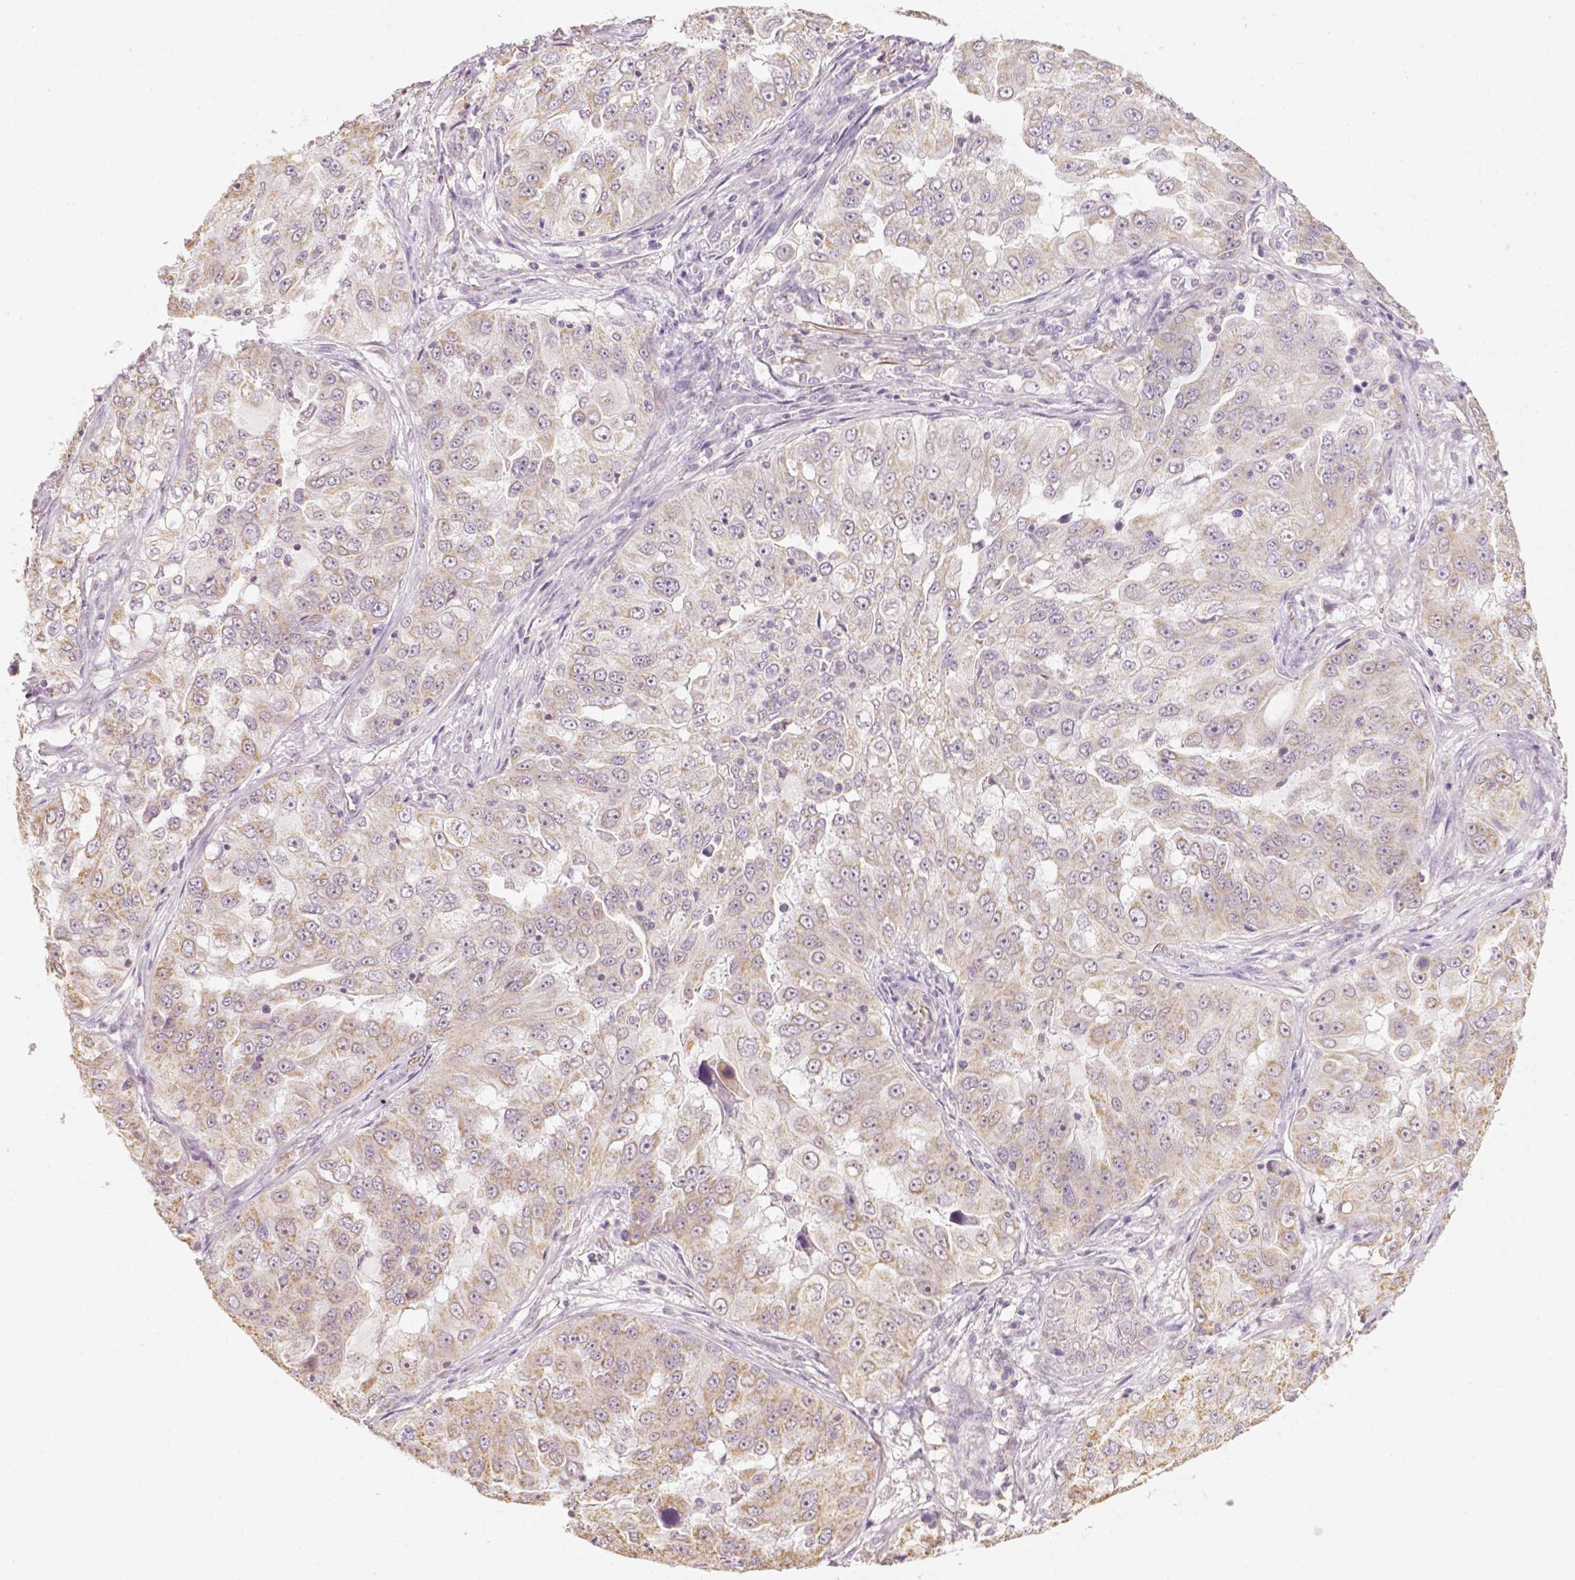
{"staining": {"intensity": "weak", "quantity": ">75%", "location": "cytoplasmic/membranous"}, "tissue": "lung cancer", "cell_type": "Tumor cells", "image_type": "cancer", "snomed": [{"axis": "morphology", "description": "Adenocarcinoma, NOS"}, {"axis": "topography", "description": "Lung"}], "caption": "Human adenocarcinoma (lung) stained with a protein marker shows weak staining in tumor cells.", "gene": "NVL", "patient": {"sex": "female", "age": 61}}